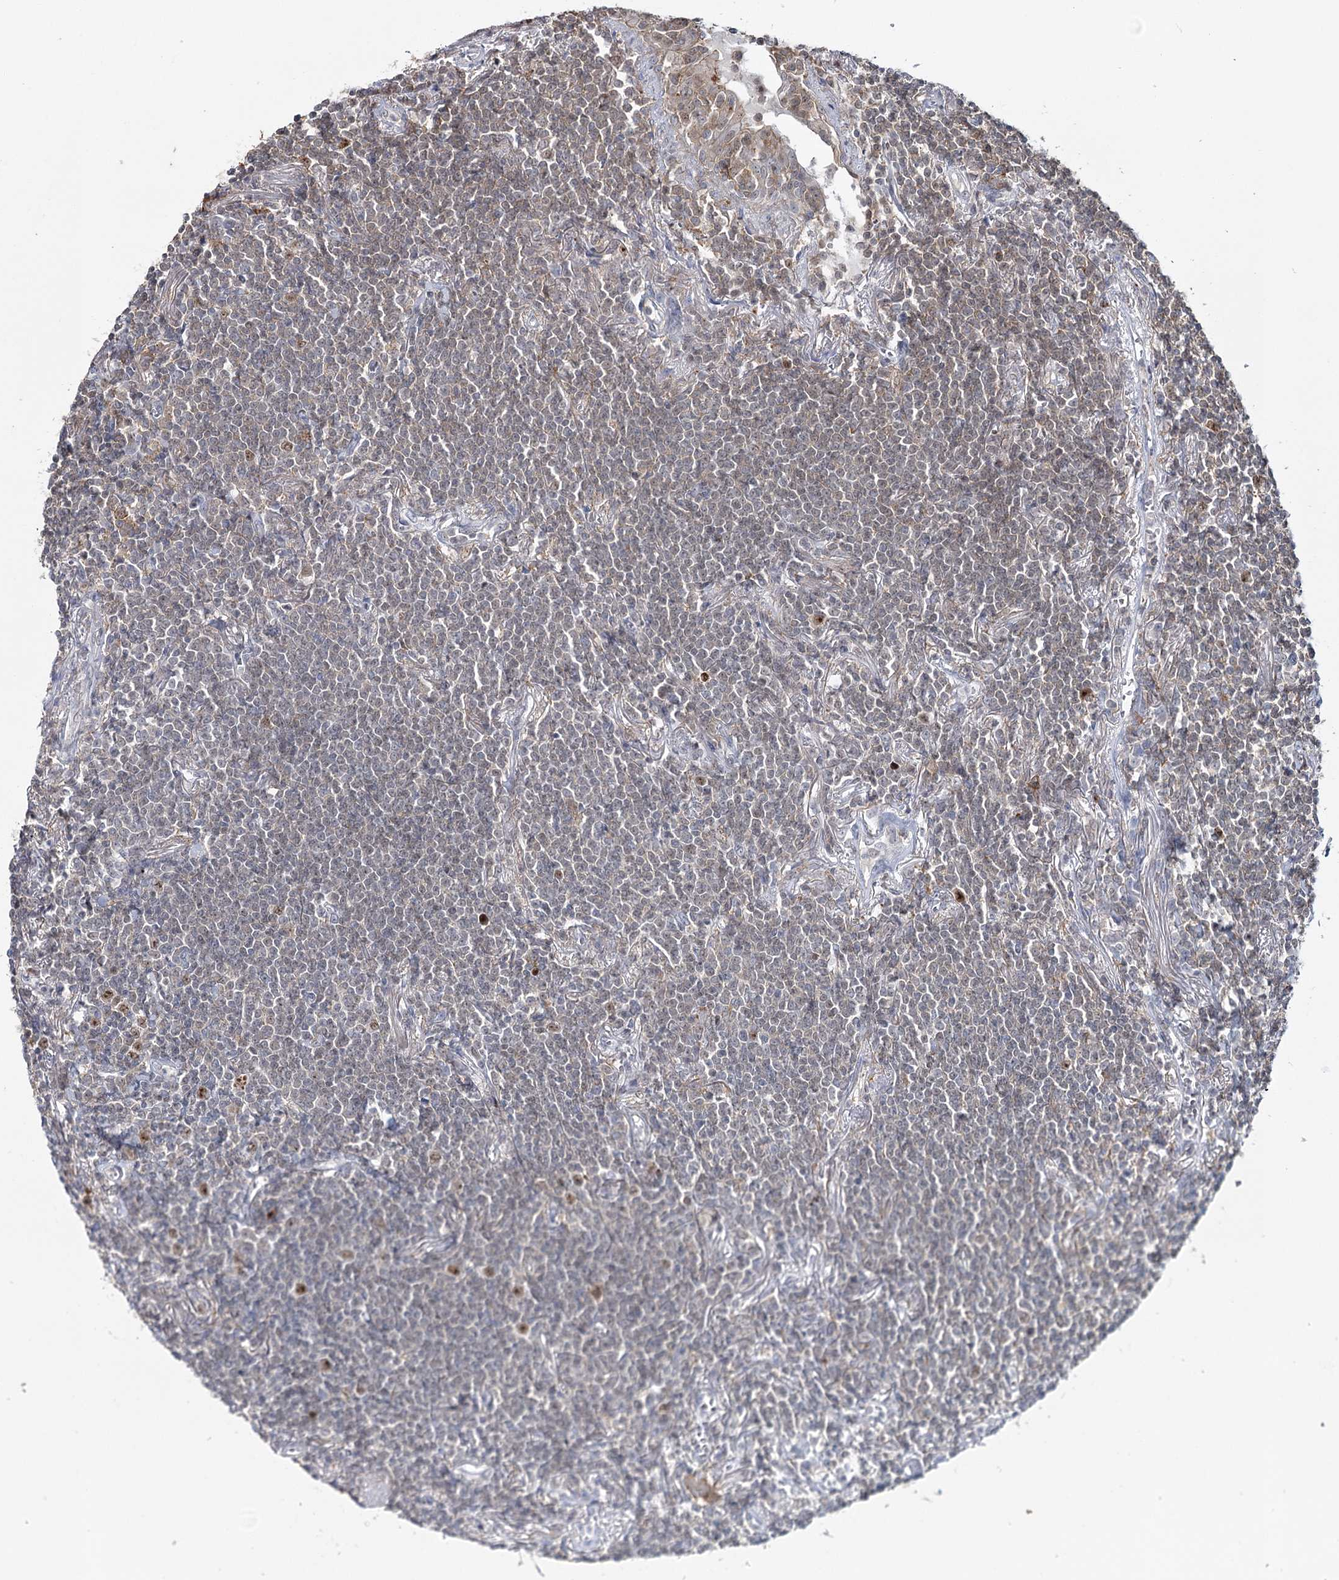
{"staining": {"intensity": "negative", "quantity": "none", "location": "none"}, "tissue": "lymphoma", "cell_type": "Tumor cells", "image_type": "cancer", "snomed": [{"axis": "morphology", "description": "Malignant lymphoma, non-Hodgkin's type, Low grade"}, {"axis": "topography", "description": "Lung"}], "caption": "IHC of lymphoma exhibits no positivity in tumor cells. (Stains: DAB (3,3'-diaminobenzidine) immunohistochemistry with hematoxylin counter stain, Microscopy: brightfield microscopy at high magnification).", "gene": "ZC3H8", "patient": {"sex": "female", "age": 71}}